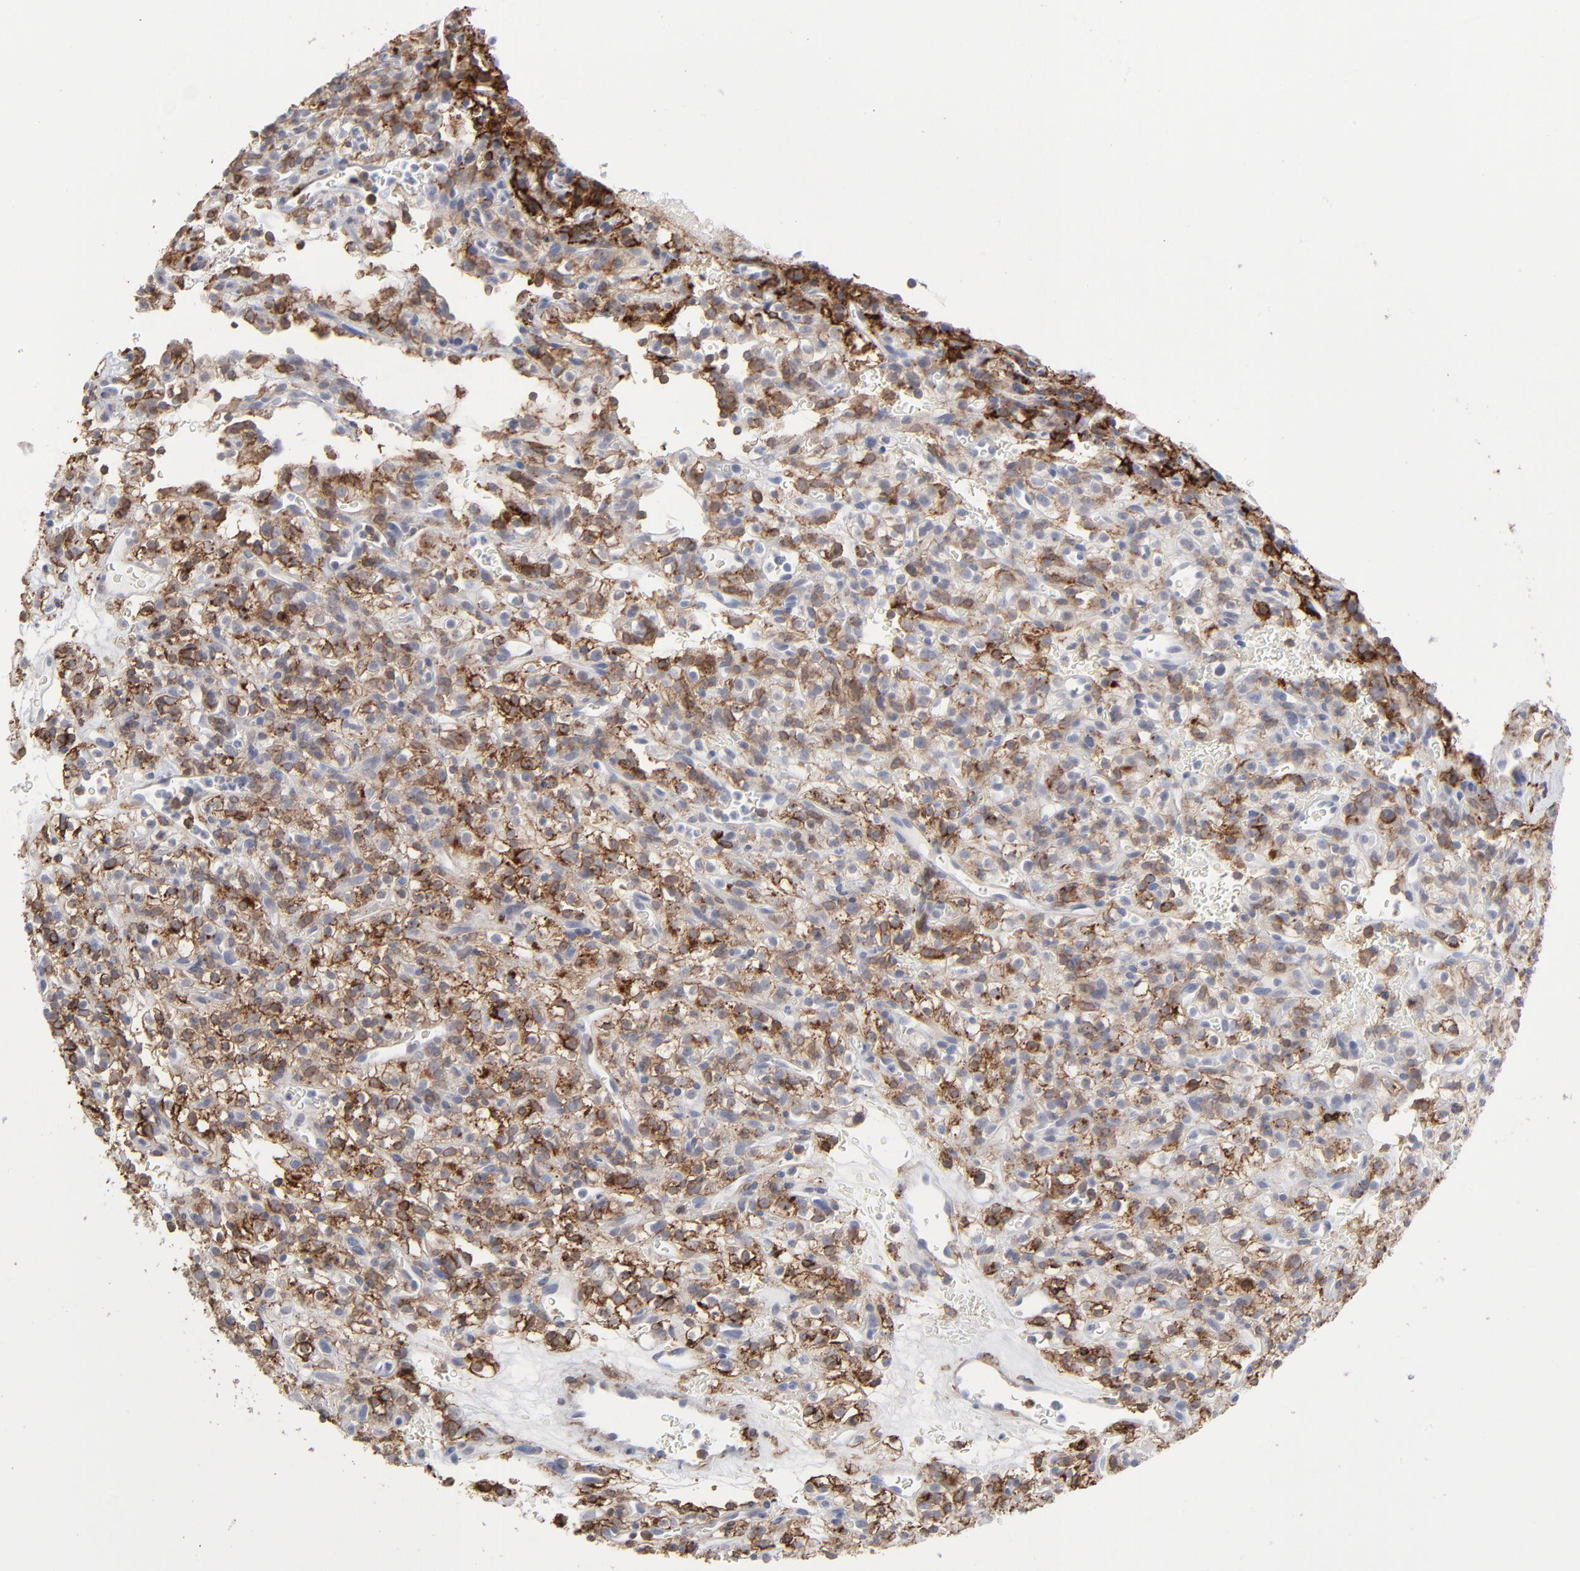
{"staining": {"intensity": "moderate", "quantity": ">75%", "location": "cytoplasmic/membranous"}, "tissue": "renal cancer", "cell_type": "Tumor cells", "image_type": "cancer", "snomed": [{"axis": "morphology", "description": "Normal tissue, NOS"}, {"axis": "morphology", "description": "Adenocarcinoma, NOS"}, {"axis": "topography", "description": "Kidney"}], "caption": "Renal cancer (adenocarcinoma) was stained to show a protein in brown. There is medium levels of moderate cytoplasmic/membranous positivity in about >75% of tumor cells.", "gene": "ANXA5", "patient": {"sex": "female", "age": 72}}